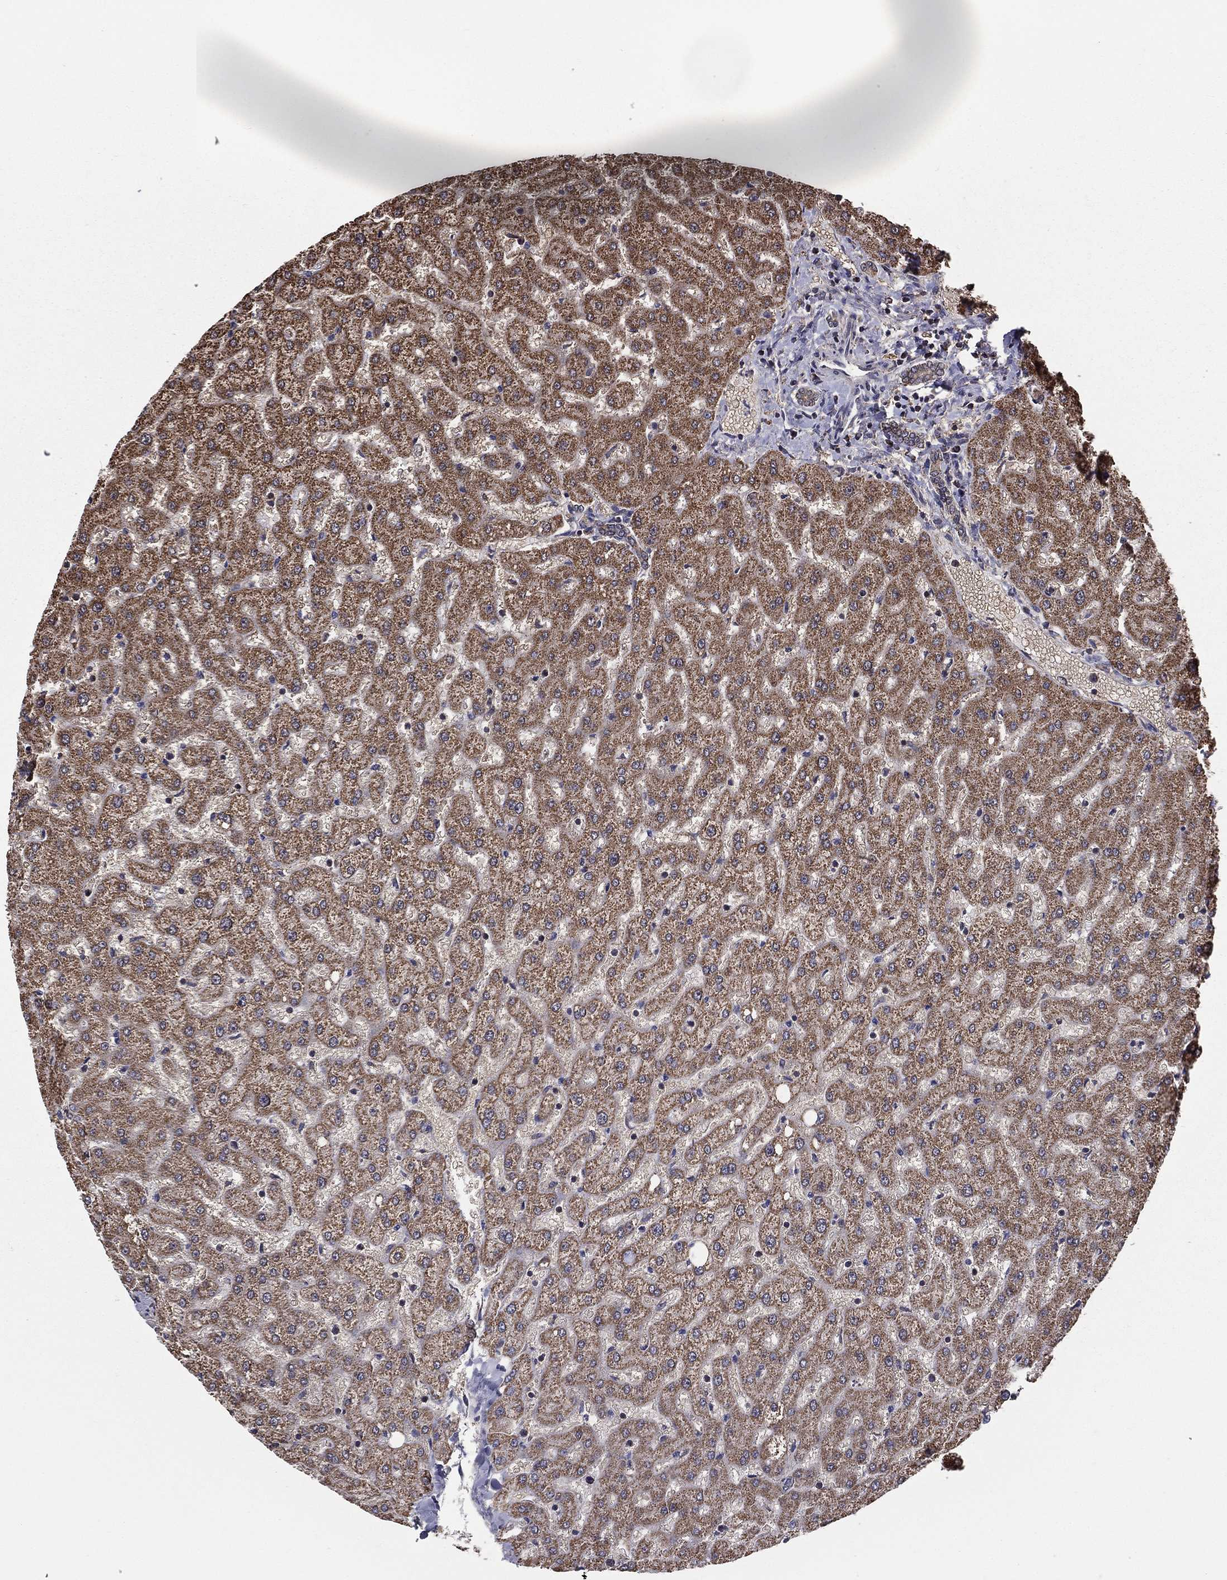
{"staining": {"intensity": "negative", "quantity": "none", "location": "none"}, "tissue": "liver", "cell_type": "Cholangiocytes", "image_type": "normal", "snomed": [{"axis": "morphology", "description": "Normal tissue, NOS"}, {"axis": "topography", "description": "Liver"}], "caption": "Cholangiocytes show no significant positivity in unremarkable liver.", "gene": "ENSG00000288684", "patient": {"sex": "female", "age": 50}}